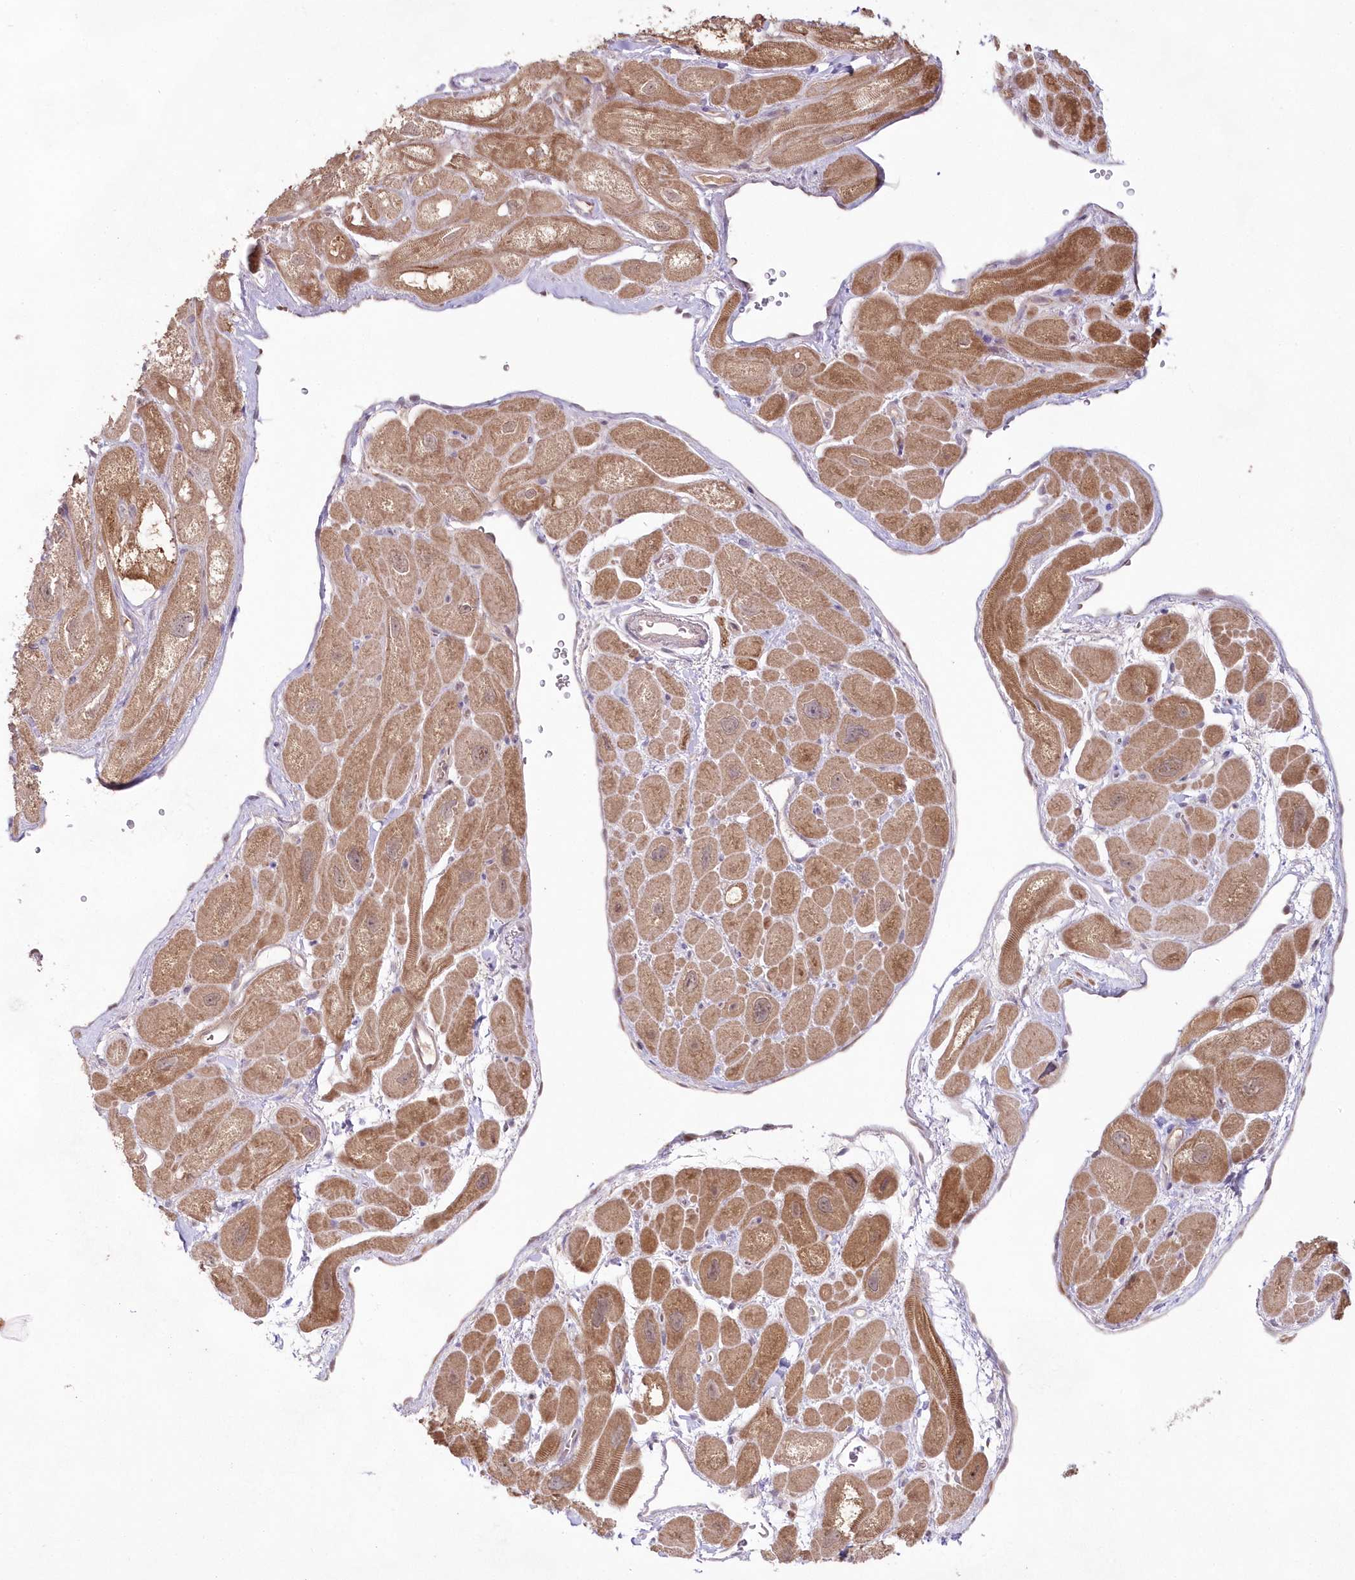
{"staining": {"intensity": "moderate", "quantity": ">75%", "location": "cytoplasmic/membranous"}, "tissue": "heart muscle", "cell_type": "Cardiomyocytes", "image_type": "normal", "snomed": [{"axis": "morphology", "description": "Normal tissue, NOS"}, {"axis": "topography", "description": "Heart"}], "caption": "Normal heart muscle exhibits moderate cytoplasmic/membranous positivity in about >75% of cardiomyocytes, visualized by immunohistochemistry. (DAB (3,3'-diaminobenzidine) IHC, brown staining for protein, blue staining for nuclei).", "gene": "IMPA1", "patient": {"sex": "male", "age": 49}}